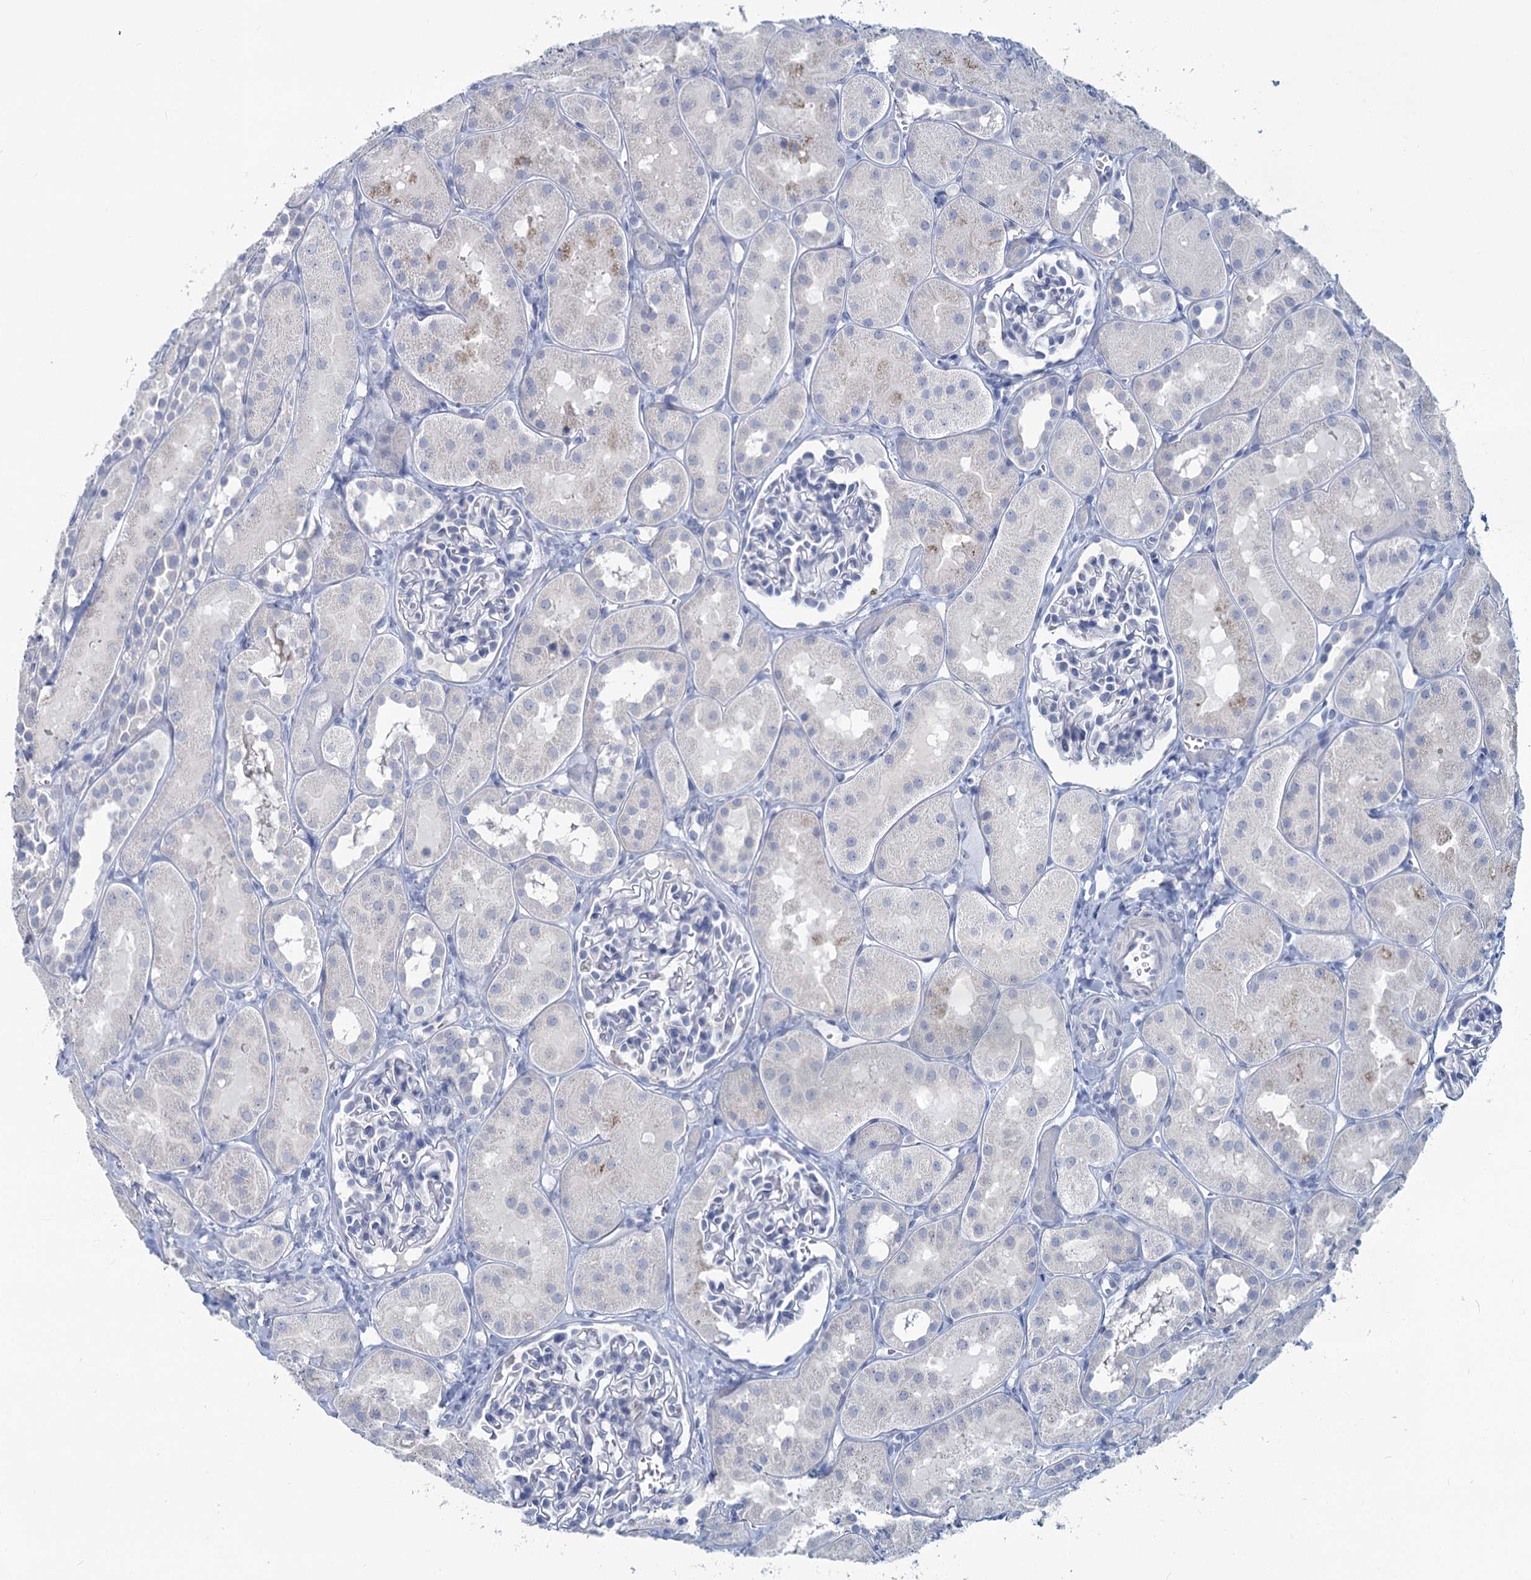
{"staining": {"intensity": "negative", "quantity": "none", "location": "none"}, "tissue": "kidney", "cell_type": "Cells in glomeruli", "image_type": "normal", "snomed": [{"axis": "morphology", "description": "Normal tissue, NOS"}, {"axis": "topography", "description": "Kidney"}, {"axis": "topography", "description": "Urinary bladder"}], "caption": "Immunohistochemistry (IHC) of unremarkable human kidney reveals no positivity in cells in glomeruli. Nuclei are stained in blue.", "gene": "CHGA", "patient": {"sex": "male", "age": 16}}